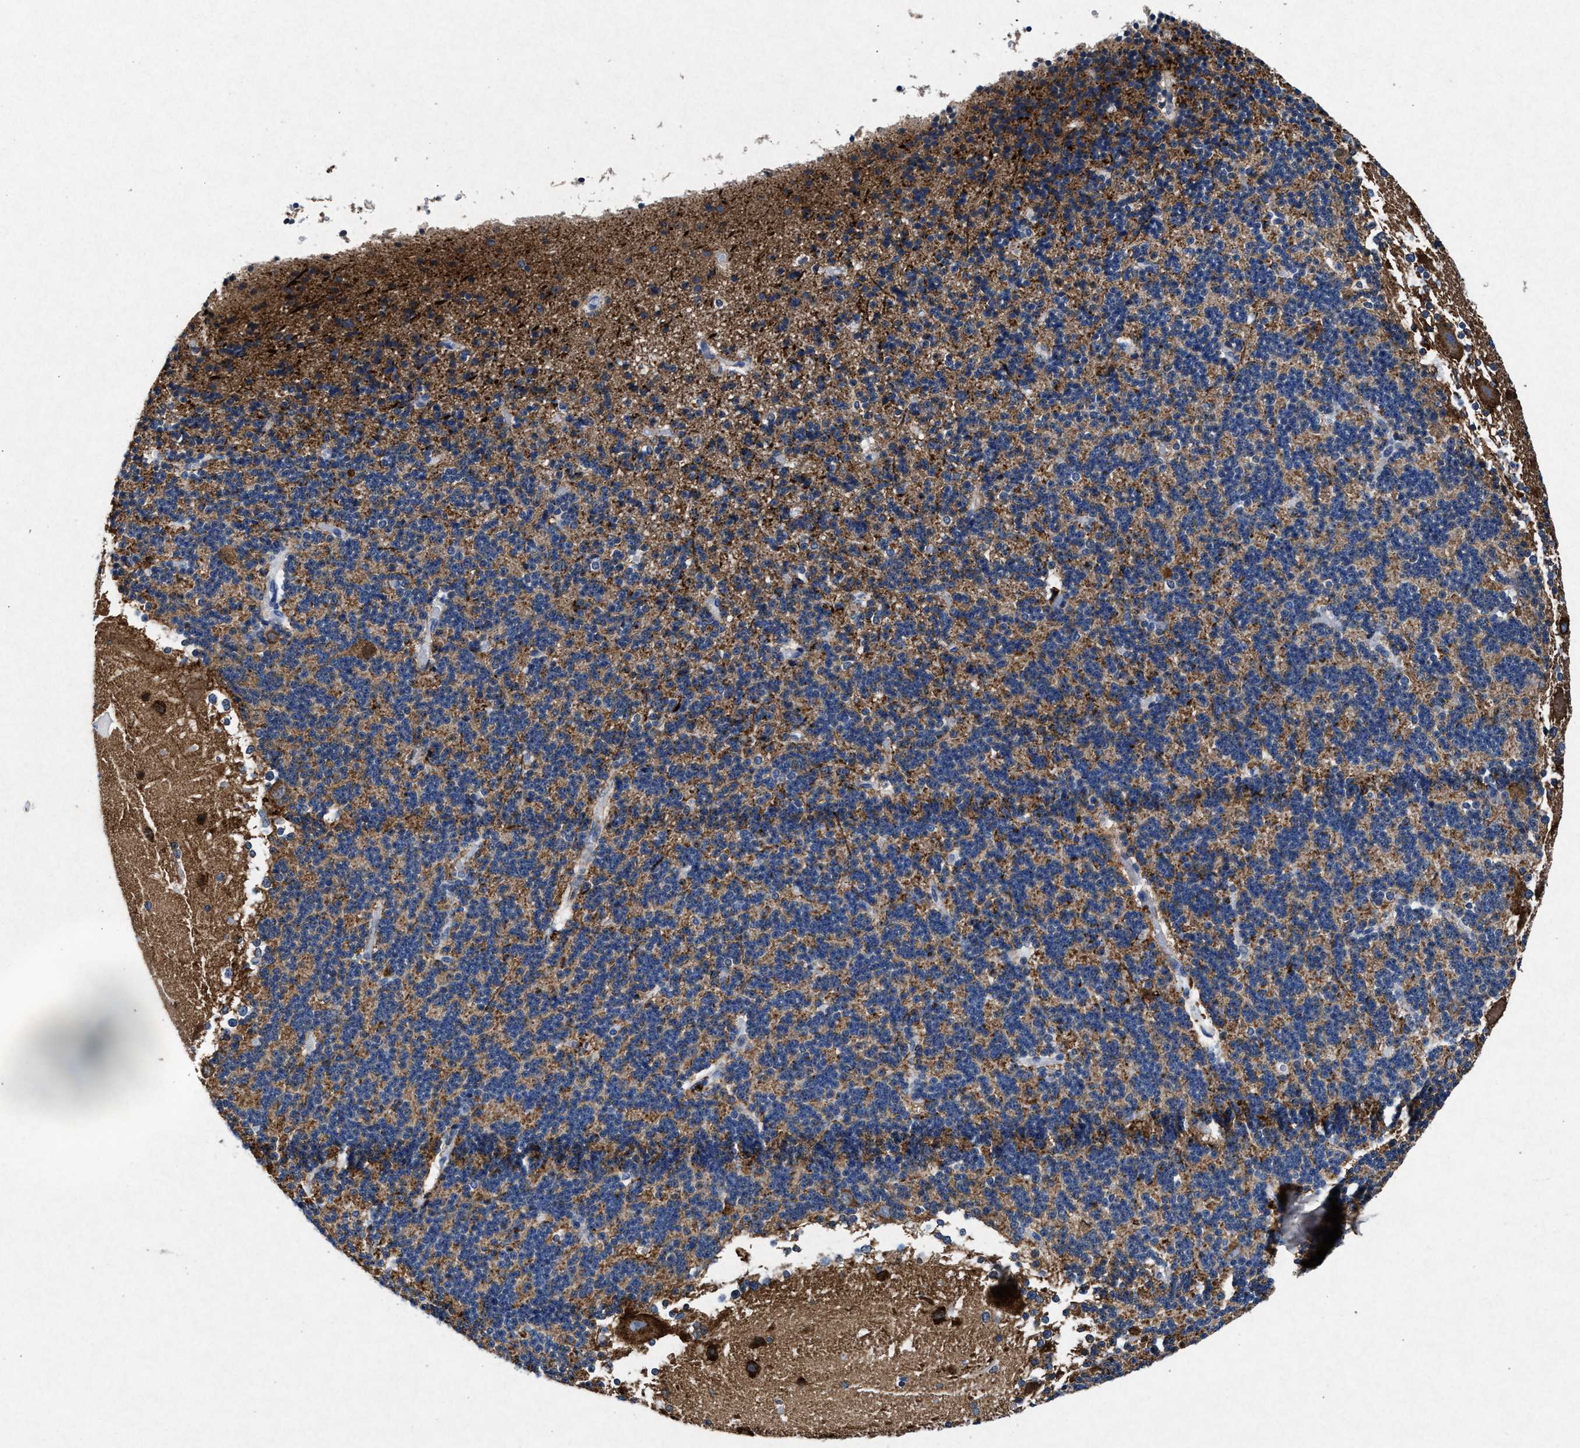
{"staining": {"intensity": "moderate", "quantity": "25%-75%", "location": "cytoplasmic/membranous"}, "tissue": "cerebellum", "cell_type": "Cells in granular layer", "image_type": "normal", "snomed": [{"axis": "morphology", "description": "Normal tissue, NOS"}, {"axis": "topography", "description": "Cerebellum"}], "caption": "Cerebellum was stained to show a protein in brown. There is medium levels of moderate cytoplasmic/membranous expression in approximately 25%-75% of cells in granular layer. Using DAB (3,3'-diaminobenzidine) (brown) and hematoxylin (blue) stains, captured at high magnification using brightfield microscopy.", "gene": "MAP6", "patient": {"sex": "female", "age": 19}}